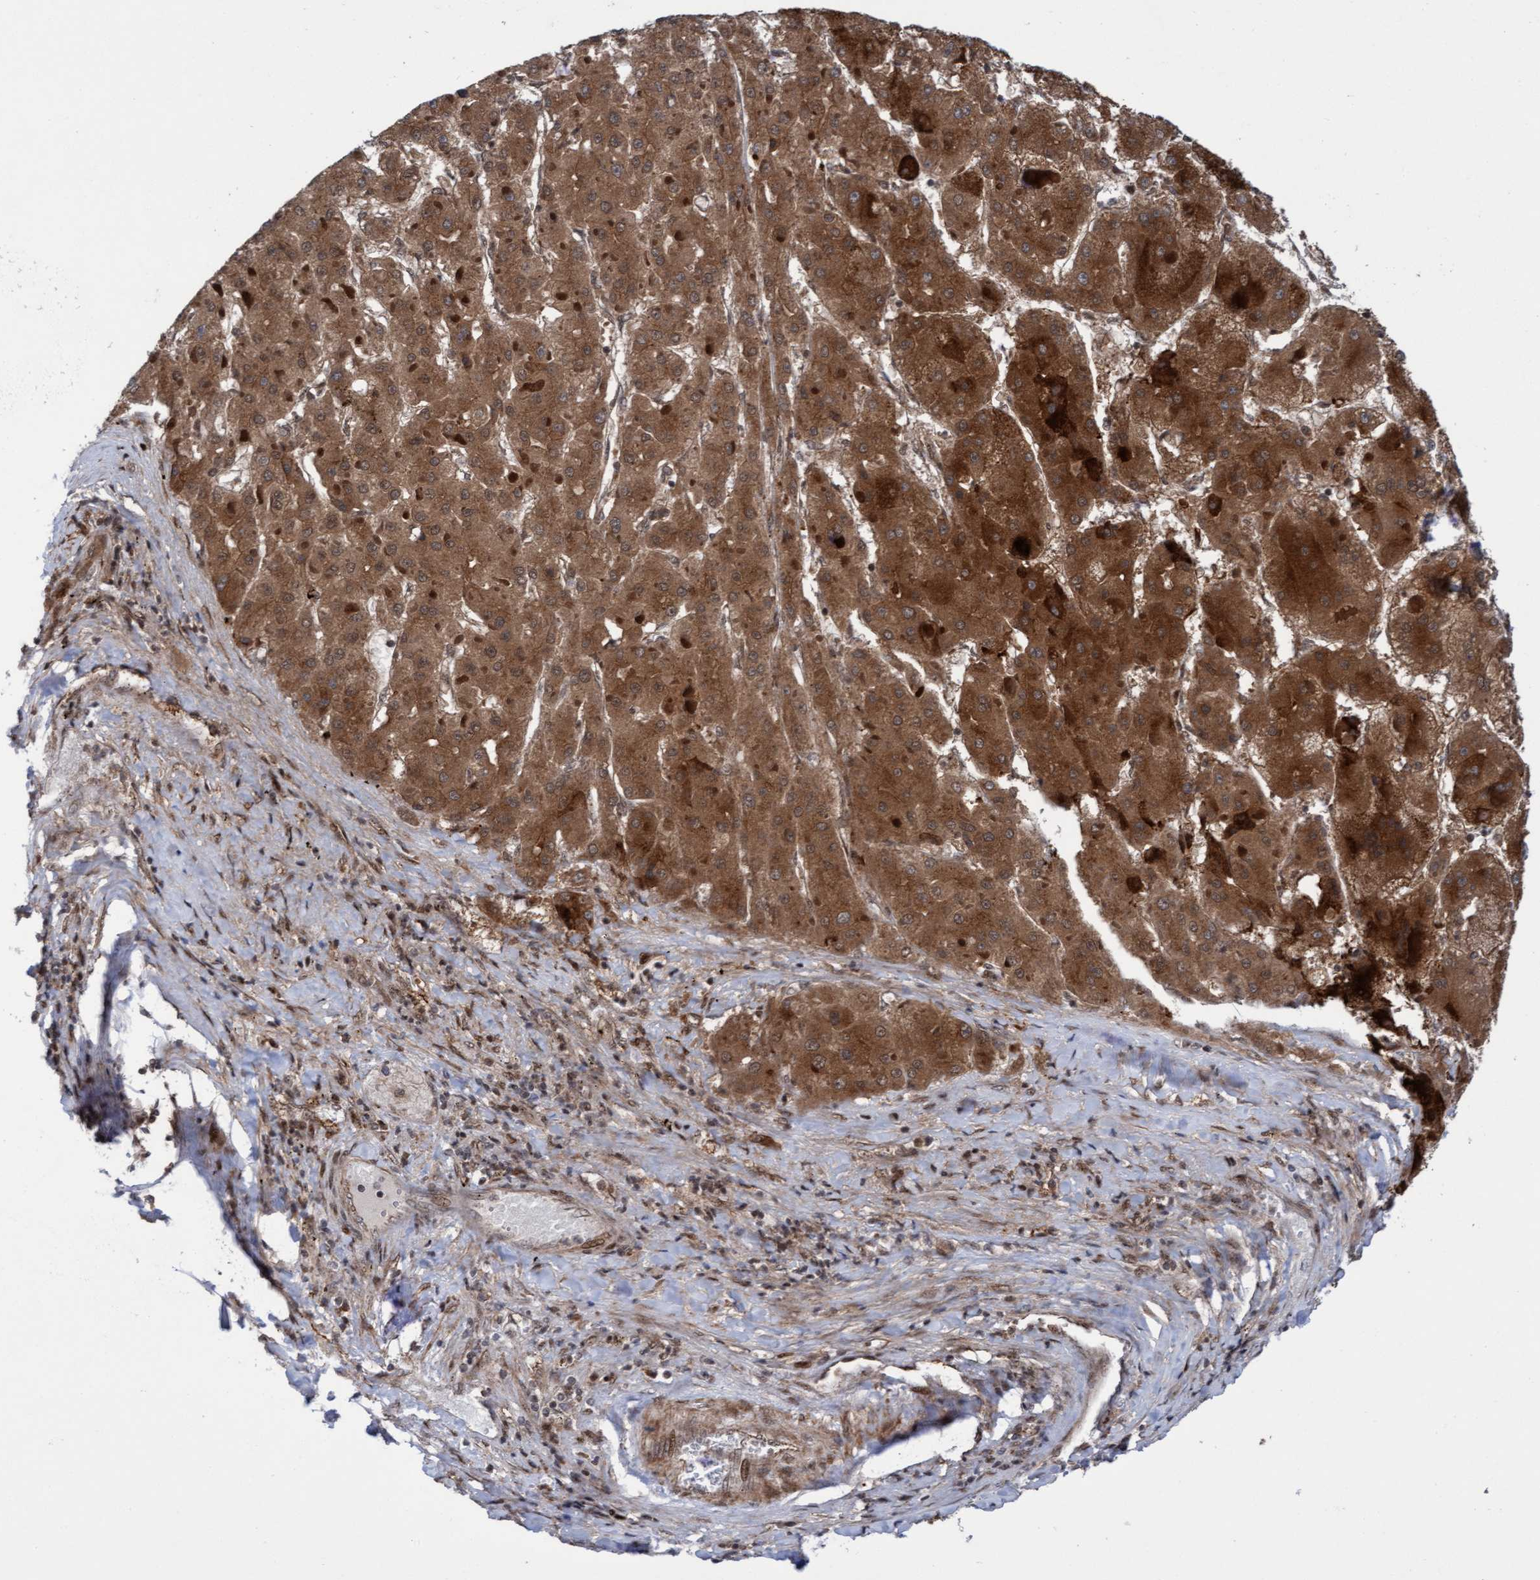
{"staining": {"intensity": "strong", "quantity": ">75%", "location": "cytoplasmic/membranous"}, "tissue": "liver cancer", "cell_type": "Tumor cells", "image_type": "cancer", "snomed": [{"axis": "morphology", "description": "Carcinoma, Hepatocellular, NOS"}, {"axis": "topography", "description": "Liver"}], "caption": "Human hepatocellular carcinoma (liver) stained with a brown dye shows strong cytoplasmic/membranous positive expression in about >75% of tumor cells.", "gene": "ITFG1", "patient": {"sex": "female", "age": 73}}